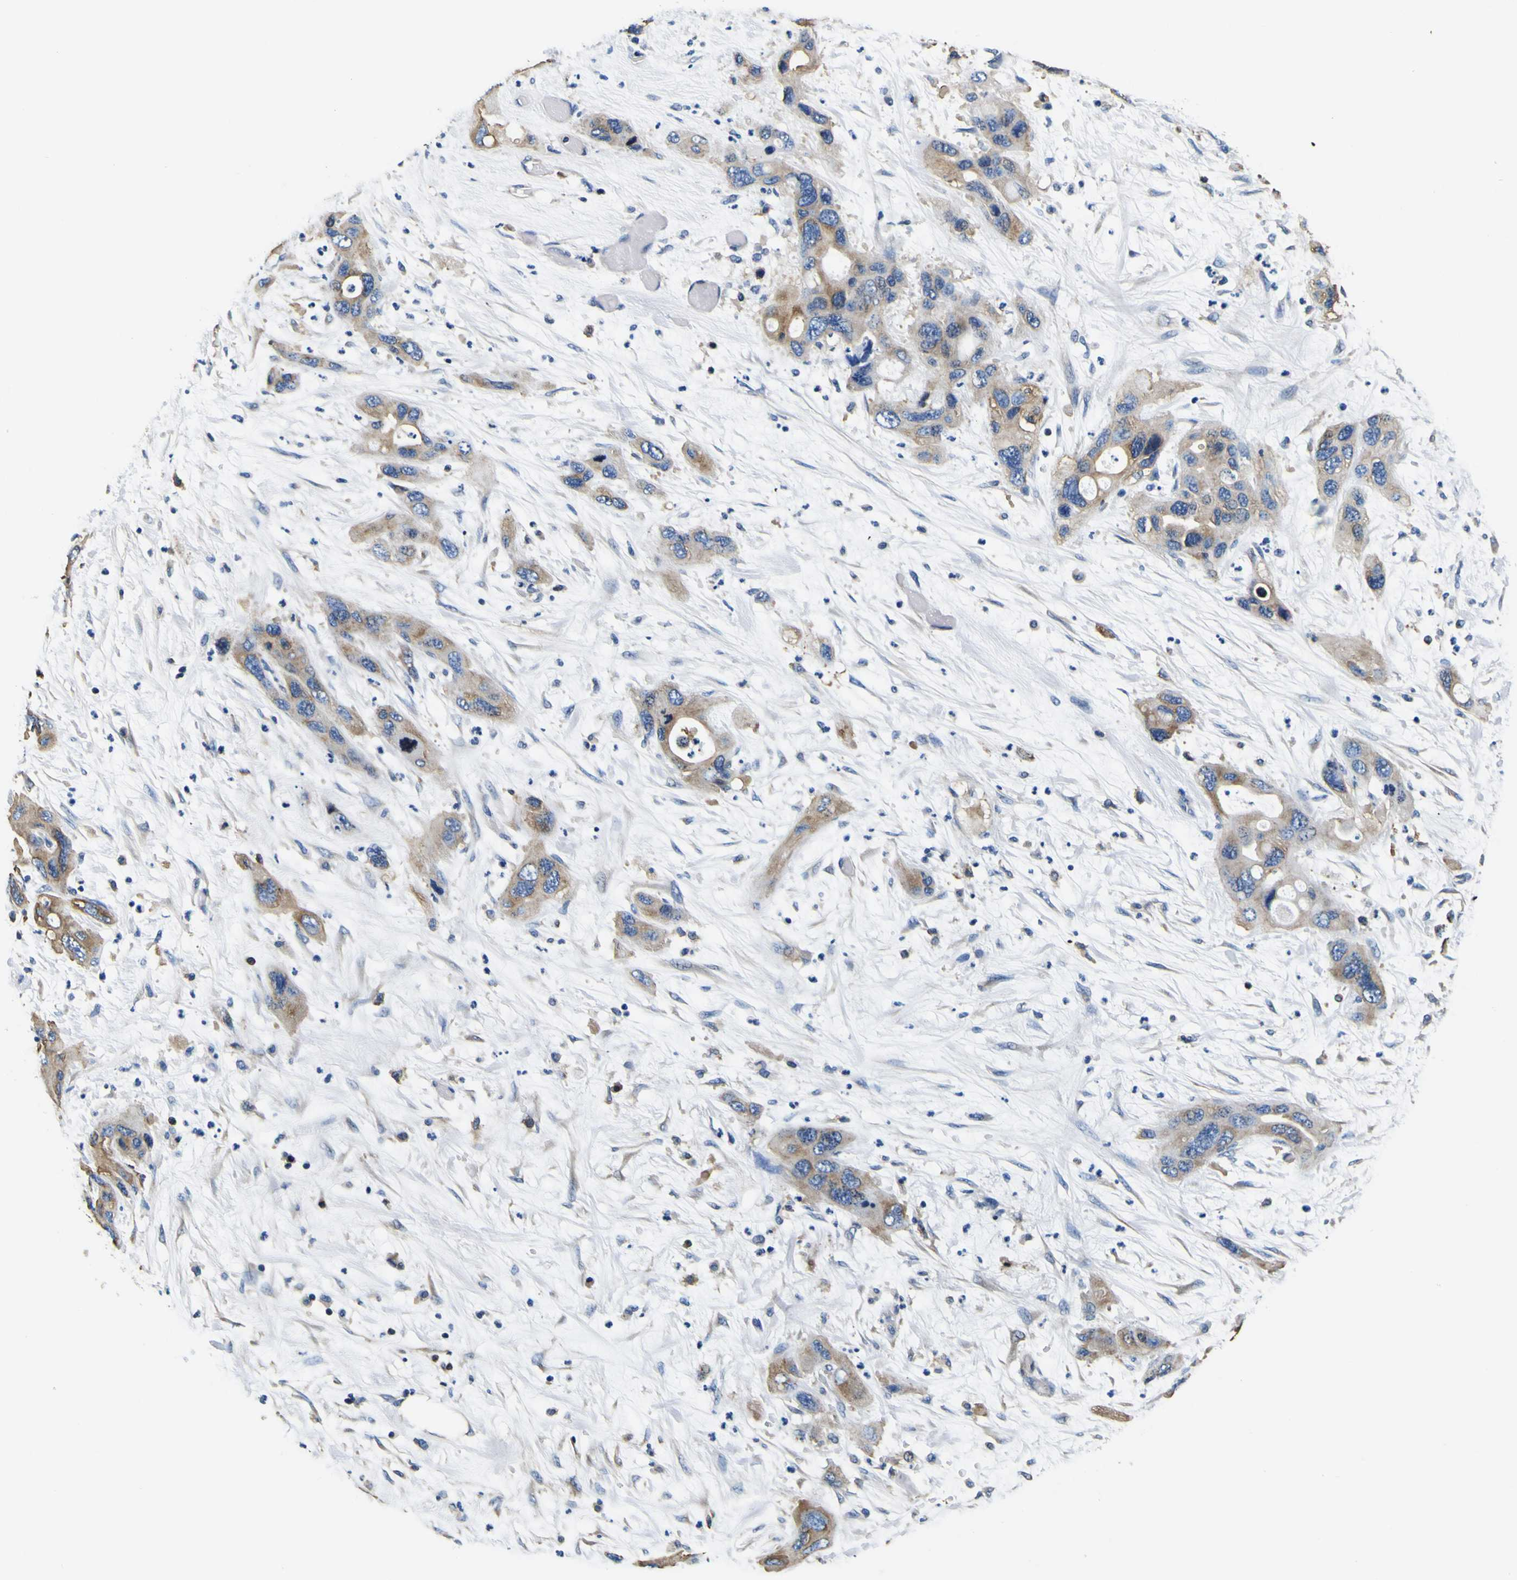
{"staining": {"intensity": "weak", "quantity": ">75%", "location": "cytoplasmic/membranous"}, "tissue": "pancreatic cancer", "cell_type": "Tumor cells", "image_type": "cancer", "snomed": [{"axis": "morphology", "description": "Adenocarcinoma, NOS"}, {"axis": "topography", "description": "Pancreas"}], "caption": "Brown immunohistochemical staining in human adenocarcinoma (pancreatic) displays weak cytoplasmic/membranous expression in about >75% of tumor cells. Nuclei are stained in blue.", "gene": "TUBA1B", "patient": {"sex": "female", "age": 71}}